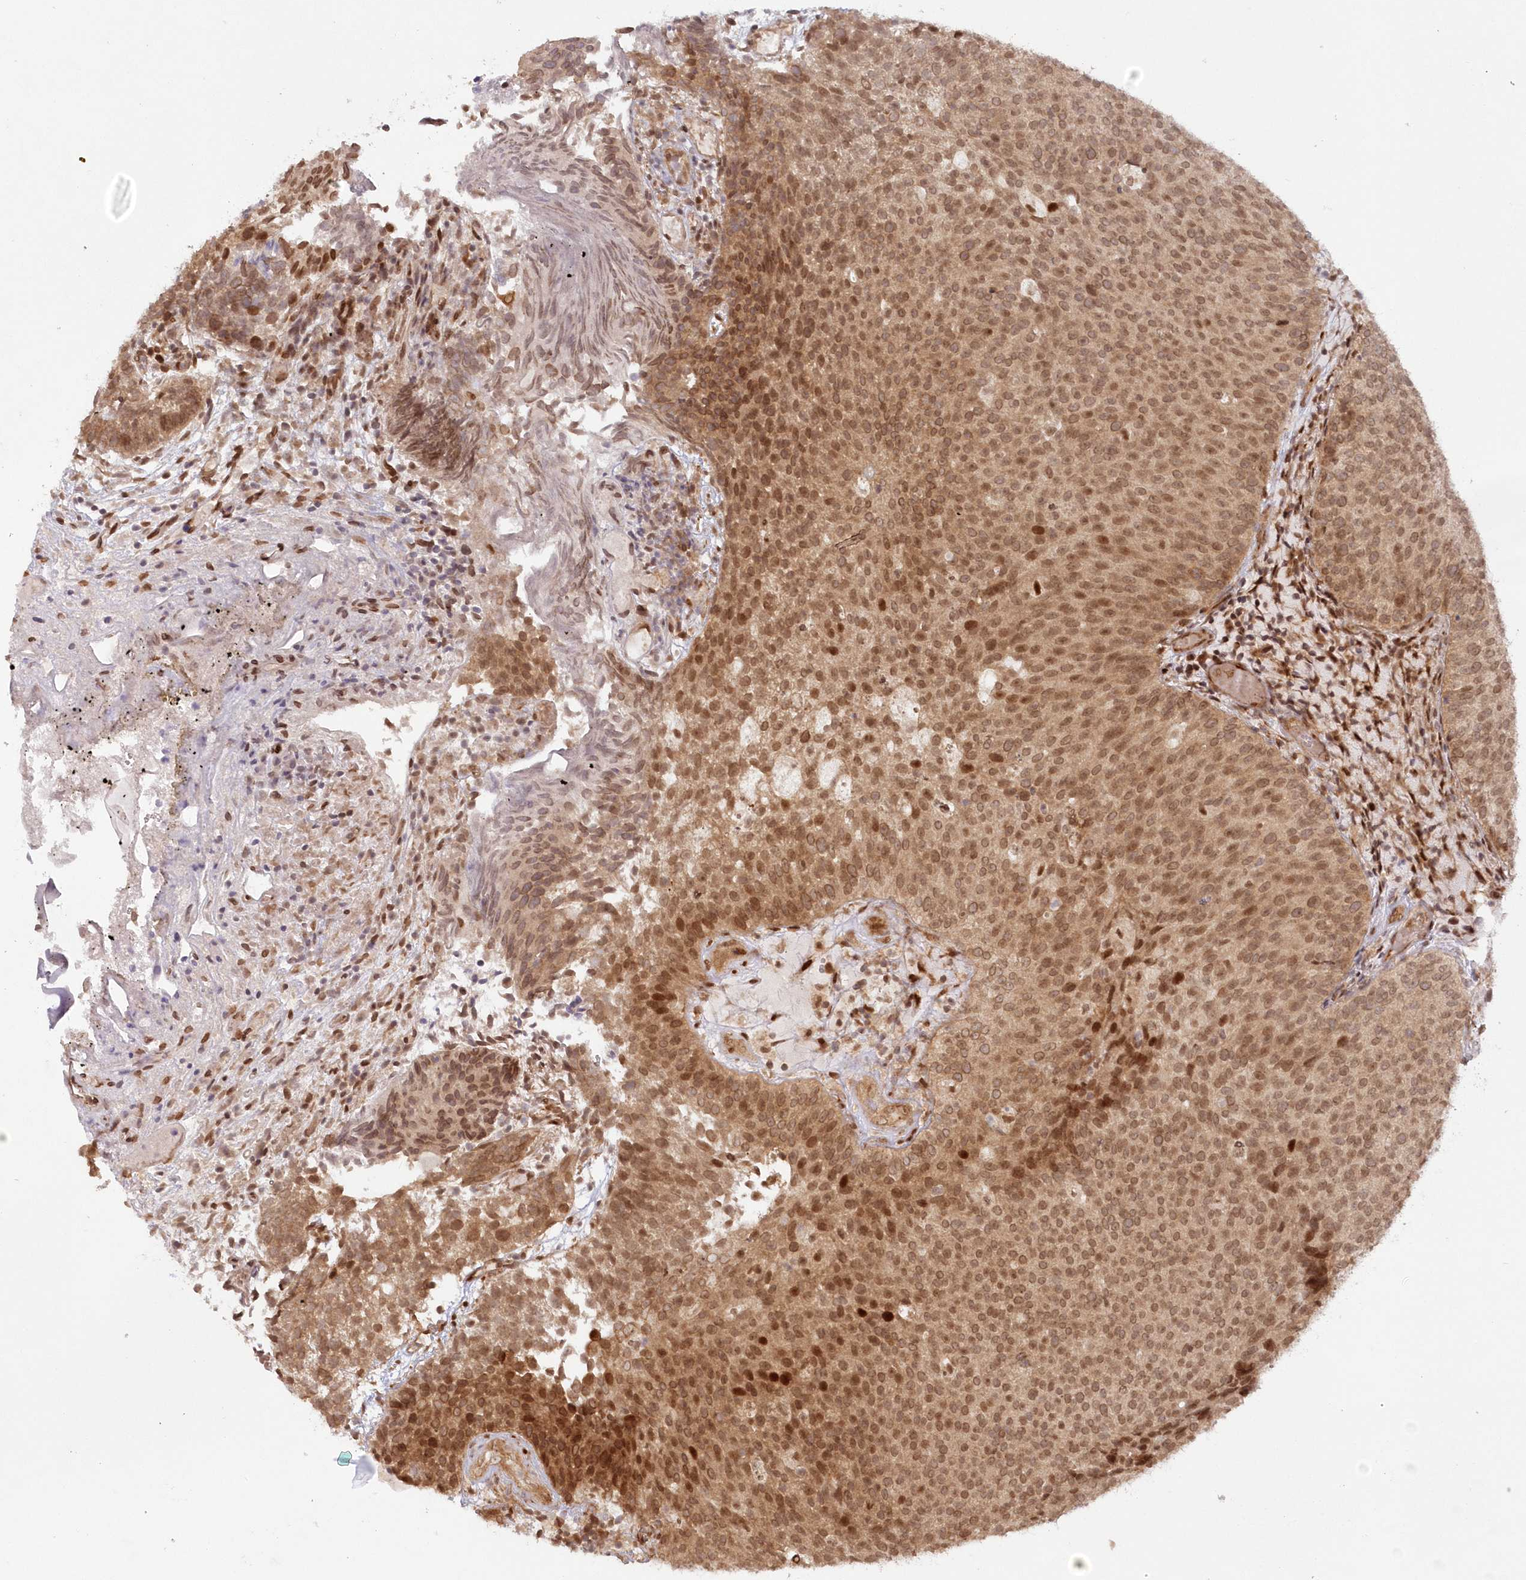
{"staining": {"intensity": "moderate", "quantity": ">75%", "location": "cytoplasmic/membranous,nuclear"}, "tissue": "urothelial cancer", "cell_type": "Tumor cells", "image_type": "cancer", "snomed": [{"axis": "morphology", "description": "Urothelial carcinoma, Low grade"}, {"axis": "topography", "description": "Urinary bladder"}], "caption": "Urothelial cancer stained with DAB immunohistochemistry (IHC) shows medium levels of moderate cytoplasmic/membranous and nuclear expression in about >75% of tumor cells.", "gene": "TOGARAM2", "patient": {"sex": "male", "age": 86}}